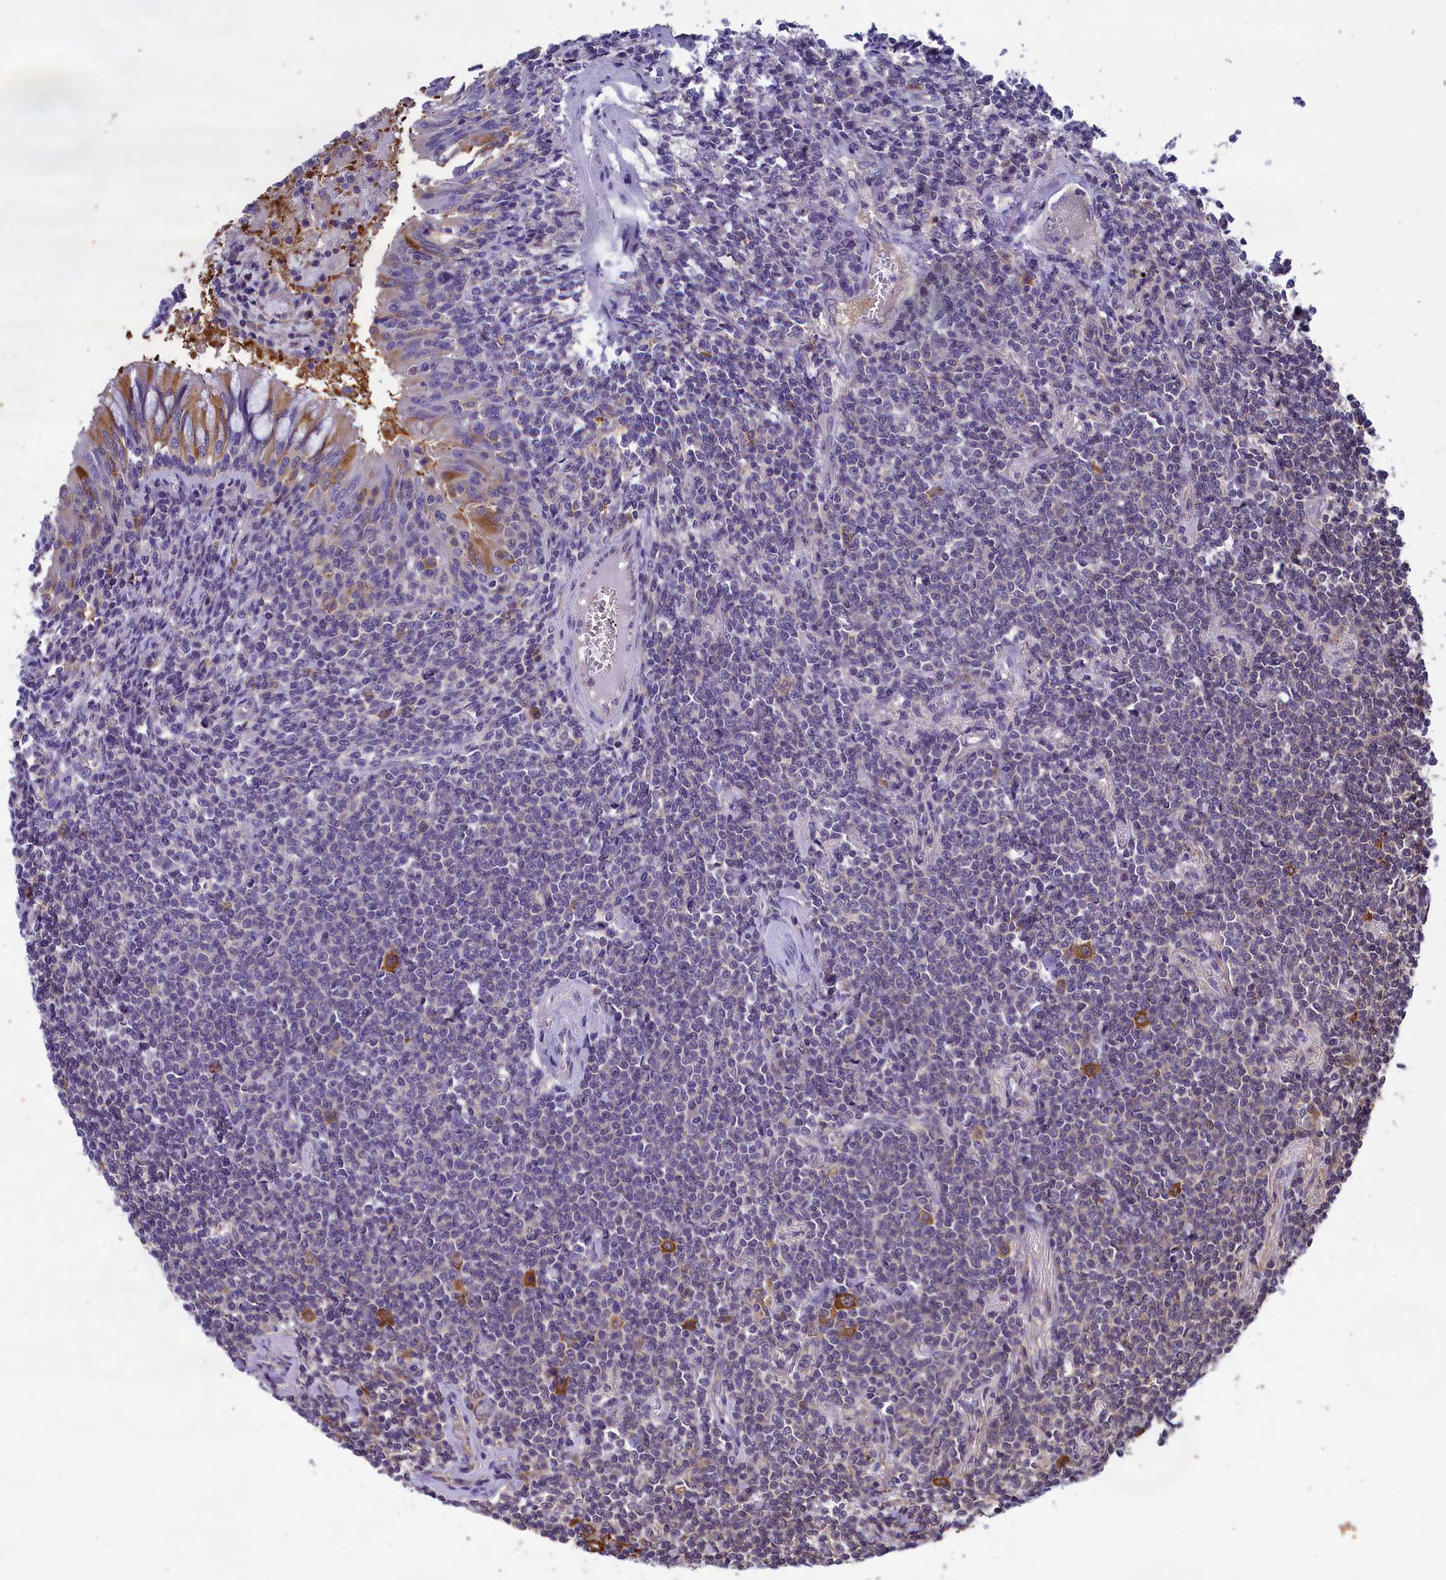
{"staining": {"intensity": "negative", "quantity": "none", "location": "none"}, "tissue": "lymphoma", "cell_type": "Tumor cells", "image_type": "cancer", "snomed": [{"axis": "morphology", "description": "Malignant lymphoma, non-Hodgkin's type, Low grade"}, {"axis": "topography", "description": "Lung"}], "caption": "Human low-grade malignant lymphoma, non-Hodgkin's type stained for a protein using immunohistochemistry reveals no positivity in tumor cells.", "gene": "ABCC8", "patient": {"sex": "female", "age": 71}}